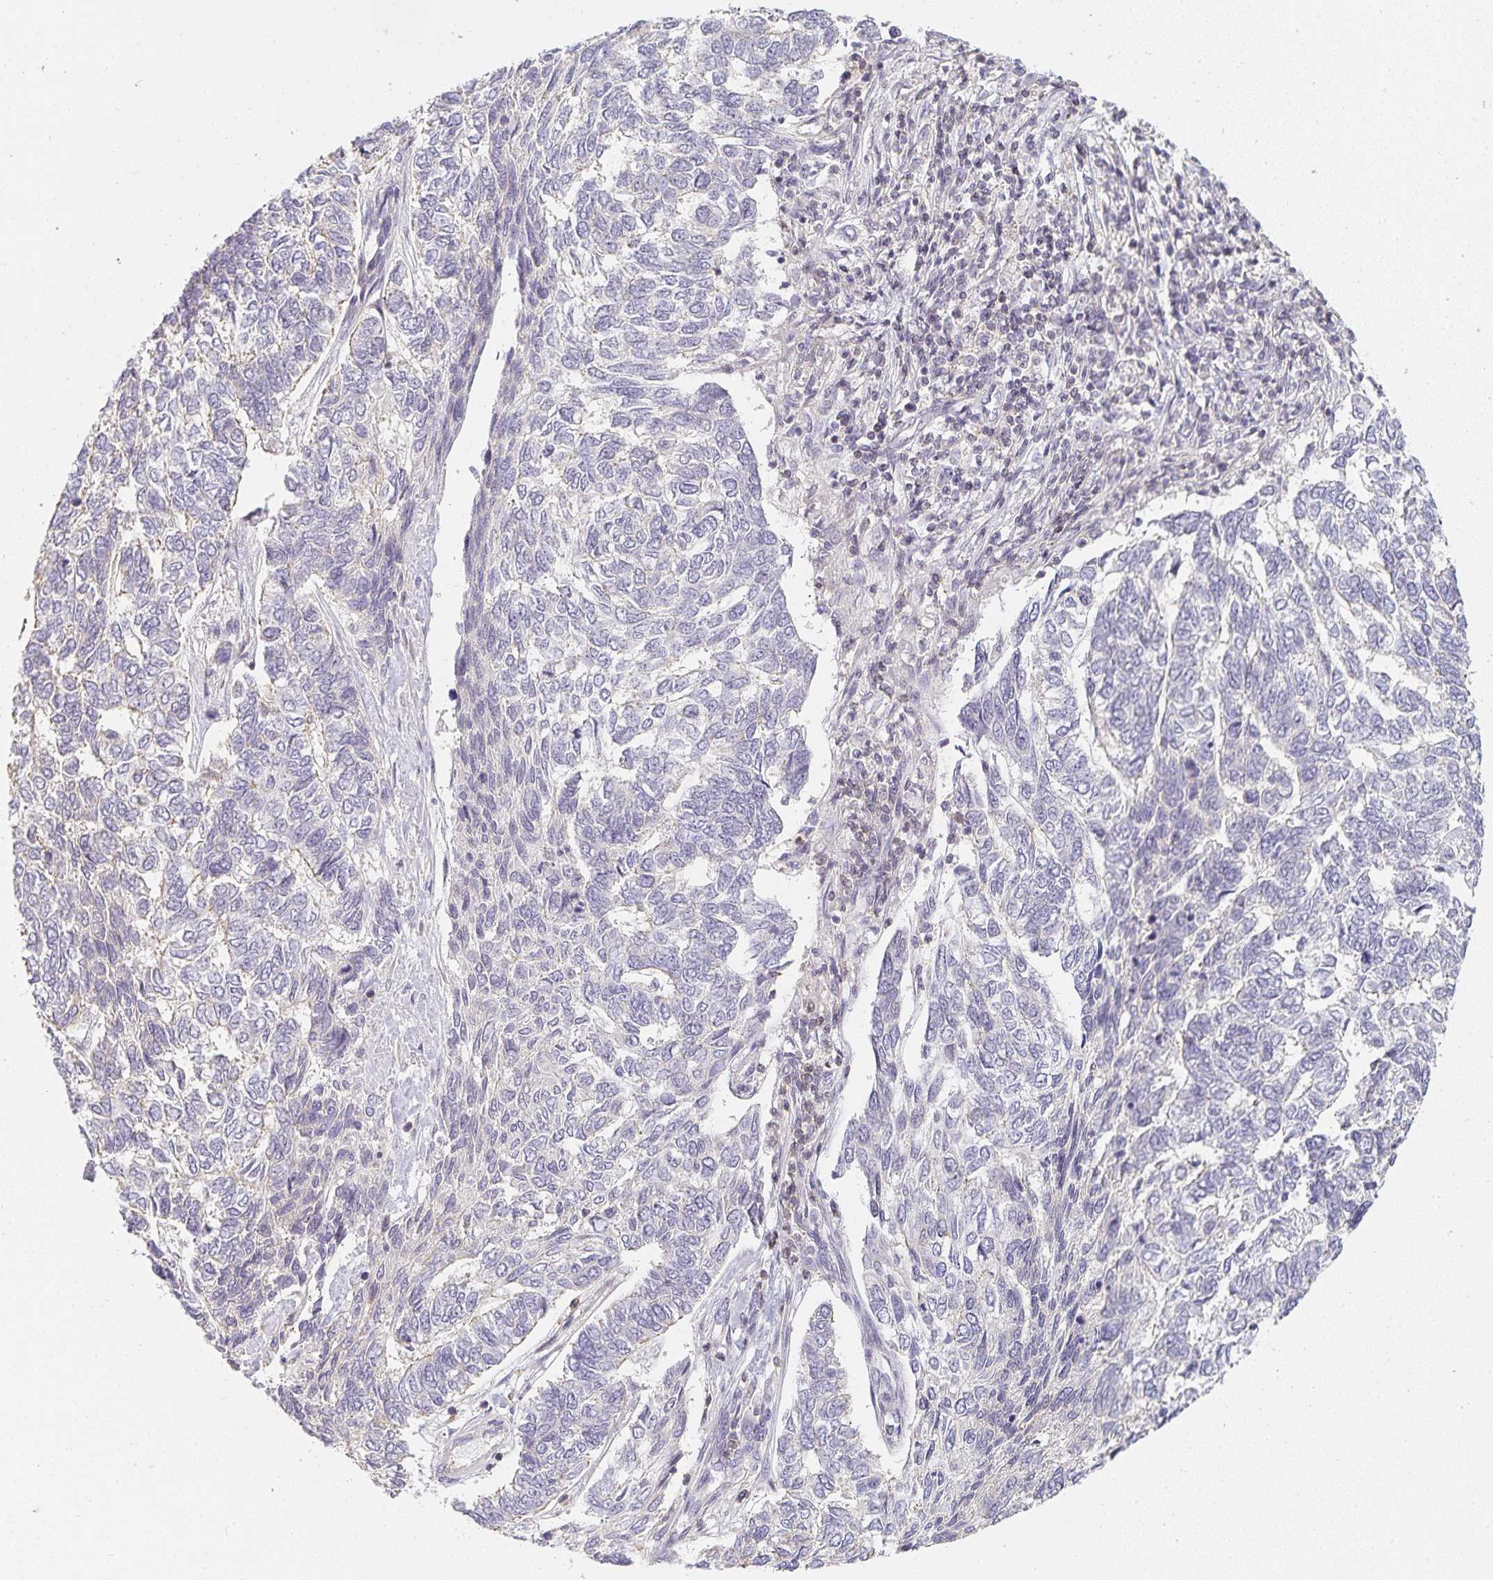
{"staining": {"intensity": "negative", "quantity": "none", "location": "none"}, "tissue": "skin cancer", "cell_type": "Tumor cells", "image_type": "cancer", "snomed": [{"axis": "morphology", "description": "Basal cell carcinoma"}, {"axis": "topography", "description": "Skin"}], "caption": "High magnification brightfield microscopy of basal cell carcinoma (skin) stained with DAB (brown) and counterstained with hematoxylin (blue): tumor cells show no significant staining.", "gene": "GATA3", "patient": {"sex": "female", "age": 65}}